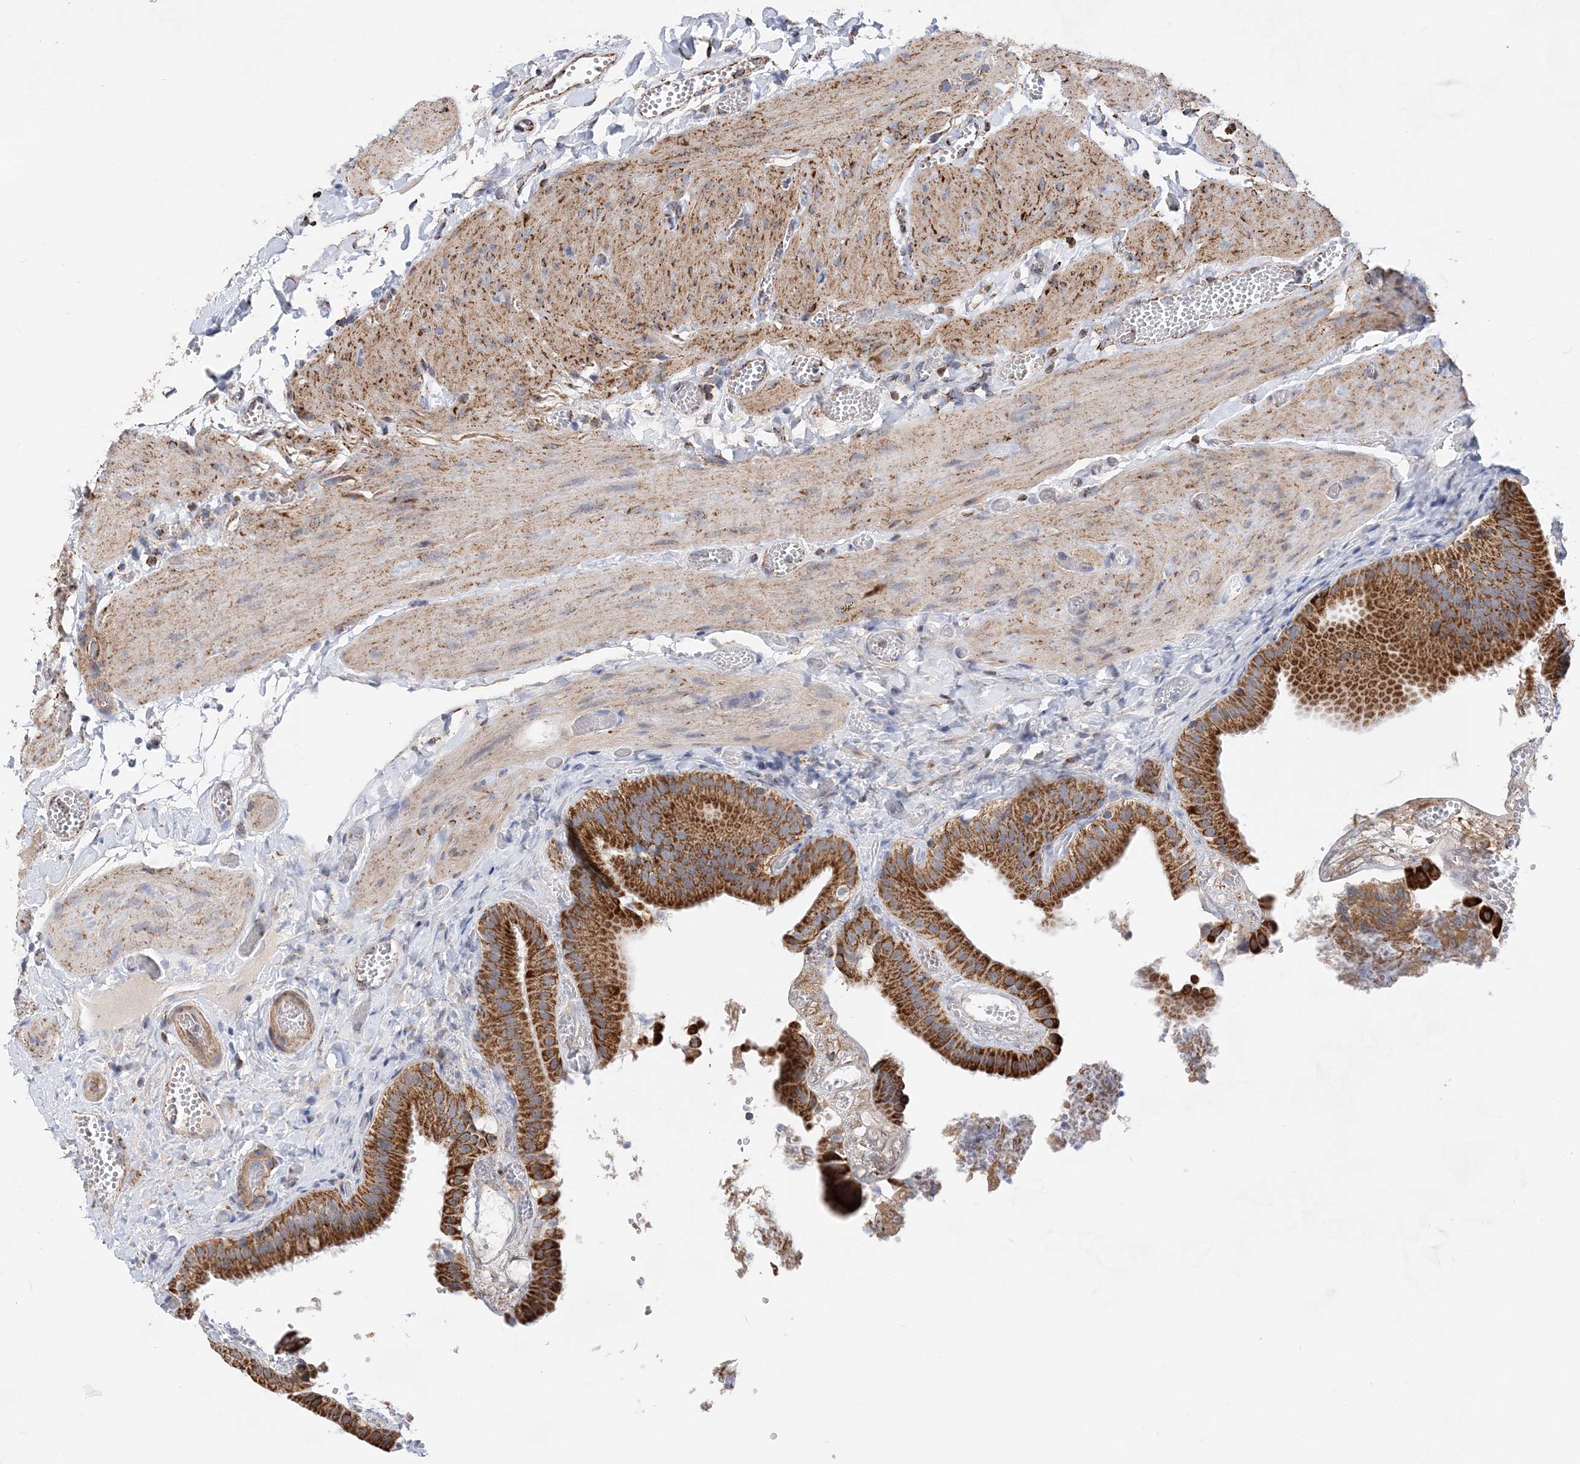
{"staining": {"intensity": "strong", "quantity": ">75%", "location": "cytoplasmic/membranous"}, "tissue": "gallbladder", "cell_type": "Glandular cells", "image_type": "normal", "snomed": [{"axis": "morphology", "description": "Normal tissue, NOS"}, {"axis": "topography", "description": "Gallbladder"}], "caption": "Gallbladder stained with DAB (3,3'-diaminobenzidine) immunohistochemistry (IHC) reveals high levels of strong cytoplasmic/membranous expression in approximately >75% of glandular cells.", "gene": "ACOT9", "patient": {"sex": "female", "age": 64}}